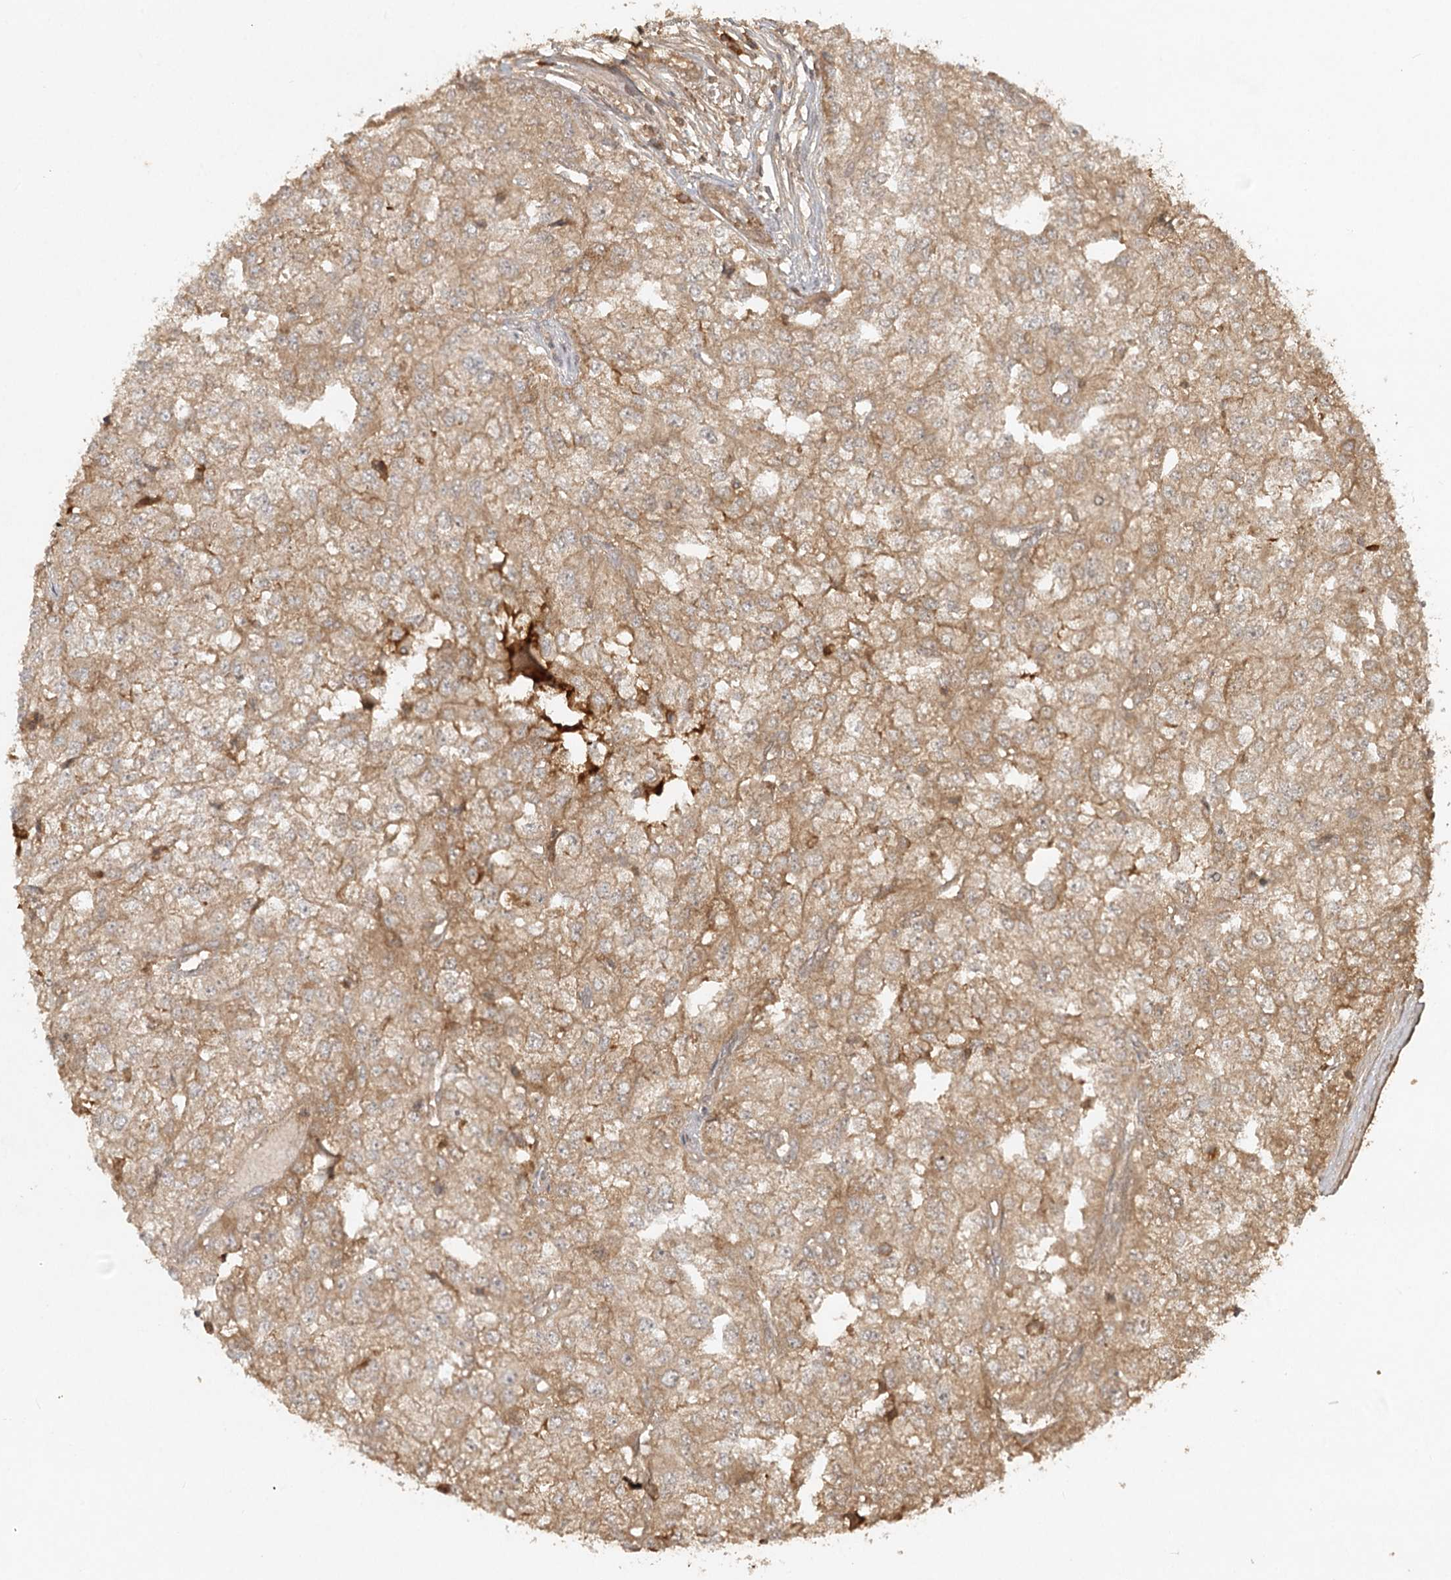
{"staining": {"intensity": "weak", "quantity": ">75%", "location": "cytoplasmic/membranous"}, "tissue": "renal cancer", "cell_type": "Tumor cells", "image_type": "cancer", "snomed": [{"axis": "morphology", "description": "Adenocarcinoma, NOS"}, {"axis": "topography", "description": "Kidney"}], "caption": "The photomicrograph reveals staining of renal adenocarcinoma, revealing weak cytoplasmic/membranous protein staining (brown color) within tumor cells.", "gene": "ARL13A", "patient": {"sex": "female", "age": 54}}